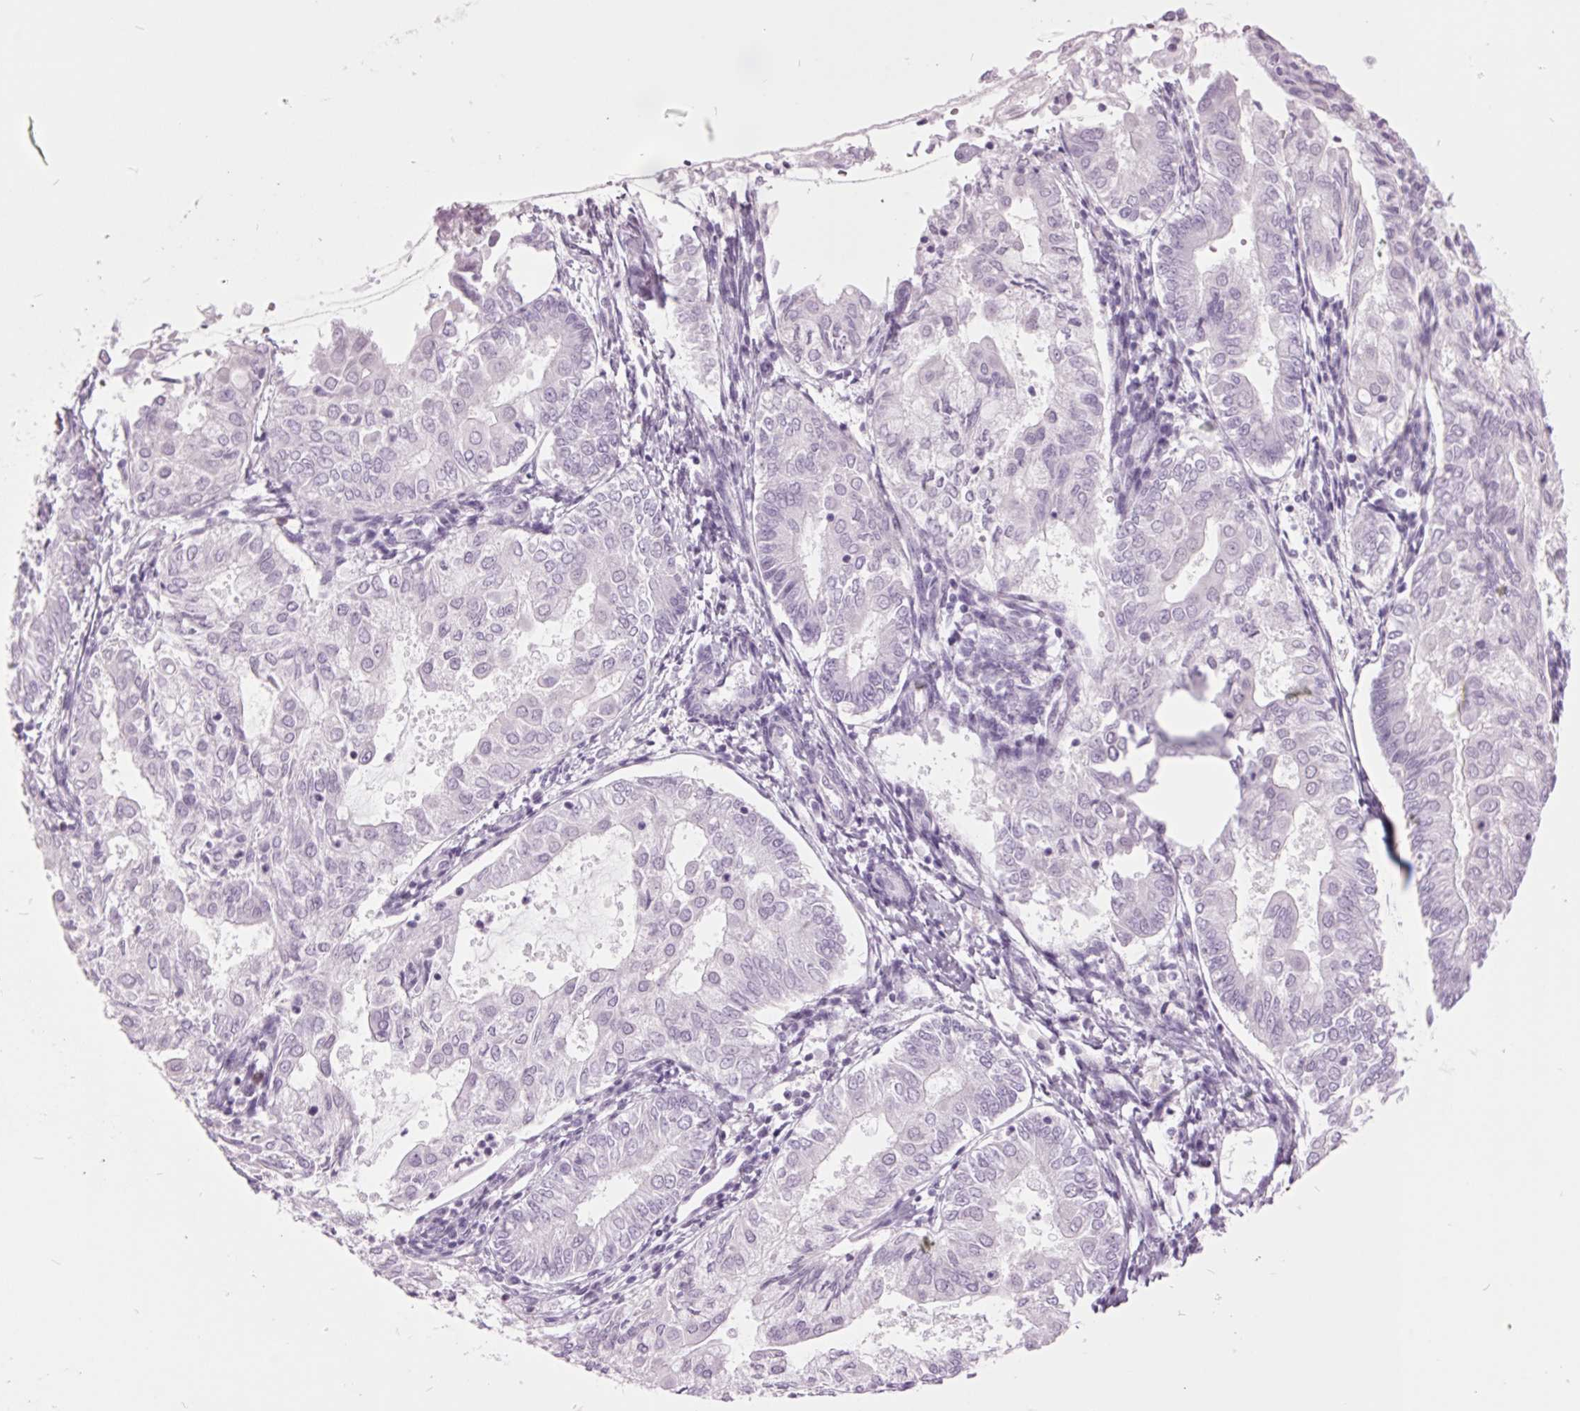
{"staining": {"intensity": "negative", "quantity": "none", "location": "none"}, "tissue": "endometrial cancer", "cell_type": "Tumor cells", "image_type": "cancer", "snomed": [{"axis": "morphology", "description": "Adenocarcinoma, NOS"}, {"axis": "topography", "description": "Endometrium"}], "caption": "Immunohistochemistry (IHC) histopathology image of endometrial cancer (adenocarcinoma) stained for a protein (brown), which exhibits no positivity in tumor cells.", "gene": "ODAD2", "patient": {"sex": "female", "age": 68}}